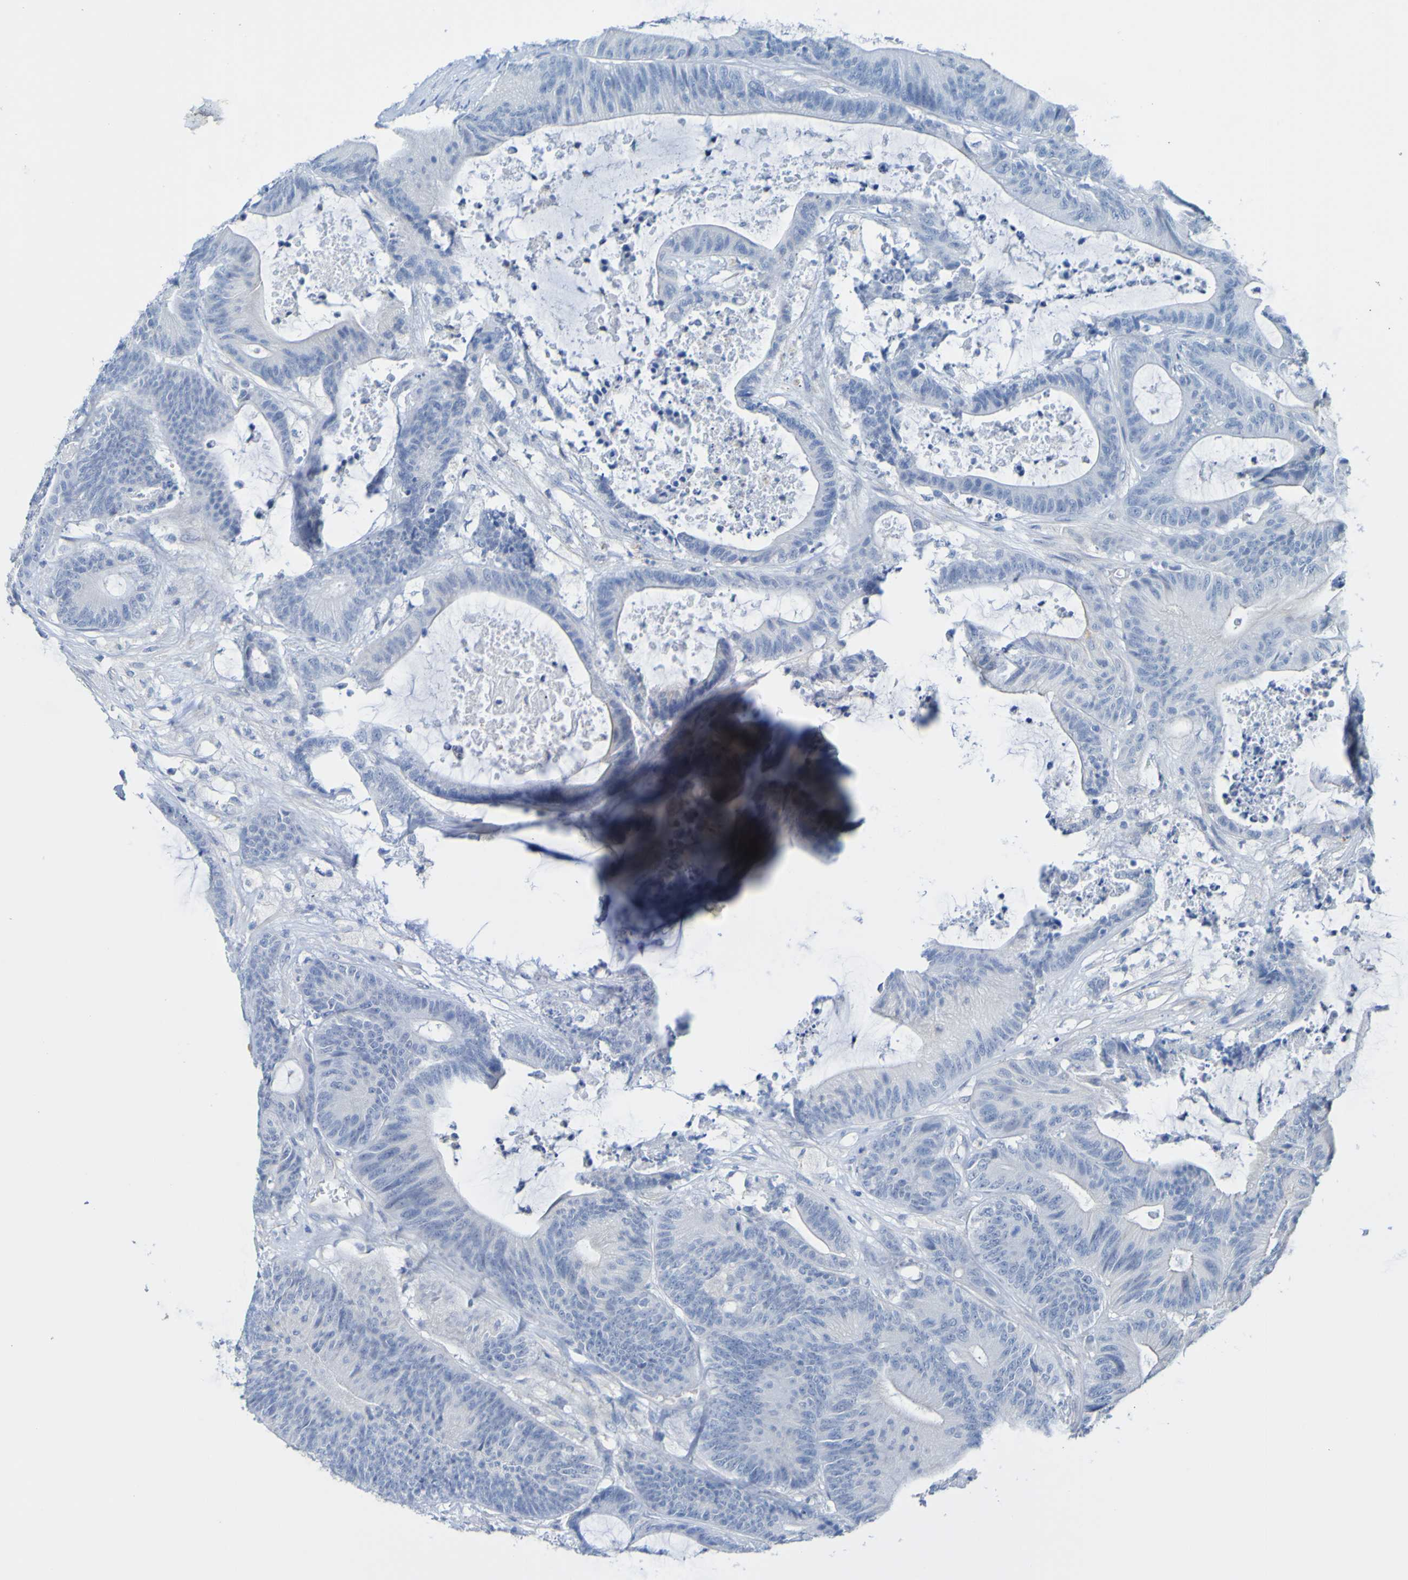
{"staining": {"intensity": "negative", "quantity": "none", "location": "none"}, "tissue": "colorectal cancer", "cell_type": "Tumor cells", "image_type": "cancer", "snomed": [{"axis": "morphology", "description": "Adenocarcinoma, NOS"}, {"axis": "topography", "description": "Colon"}], "caption": "Tumor cells are negative for protein expression in human colorectal cancer.", "gene": "ACMSD", "patient": {"sex": "female", "age": 84}}